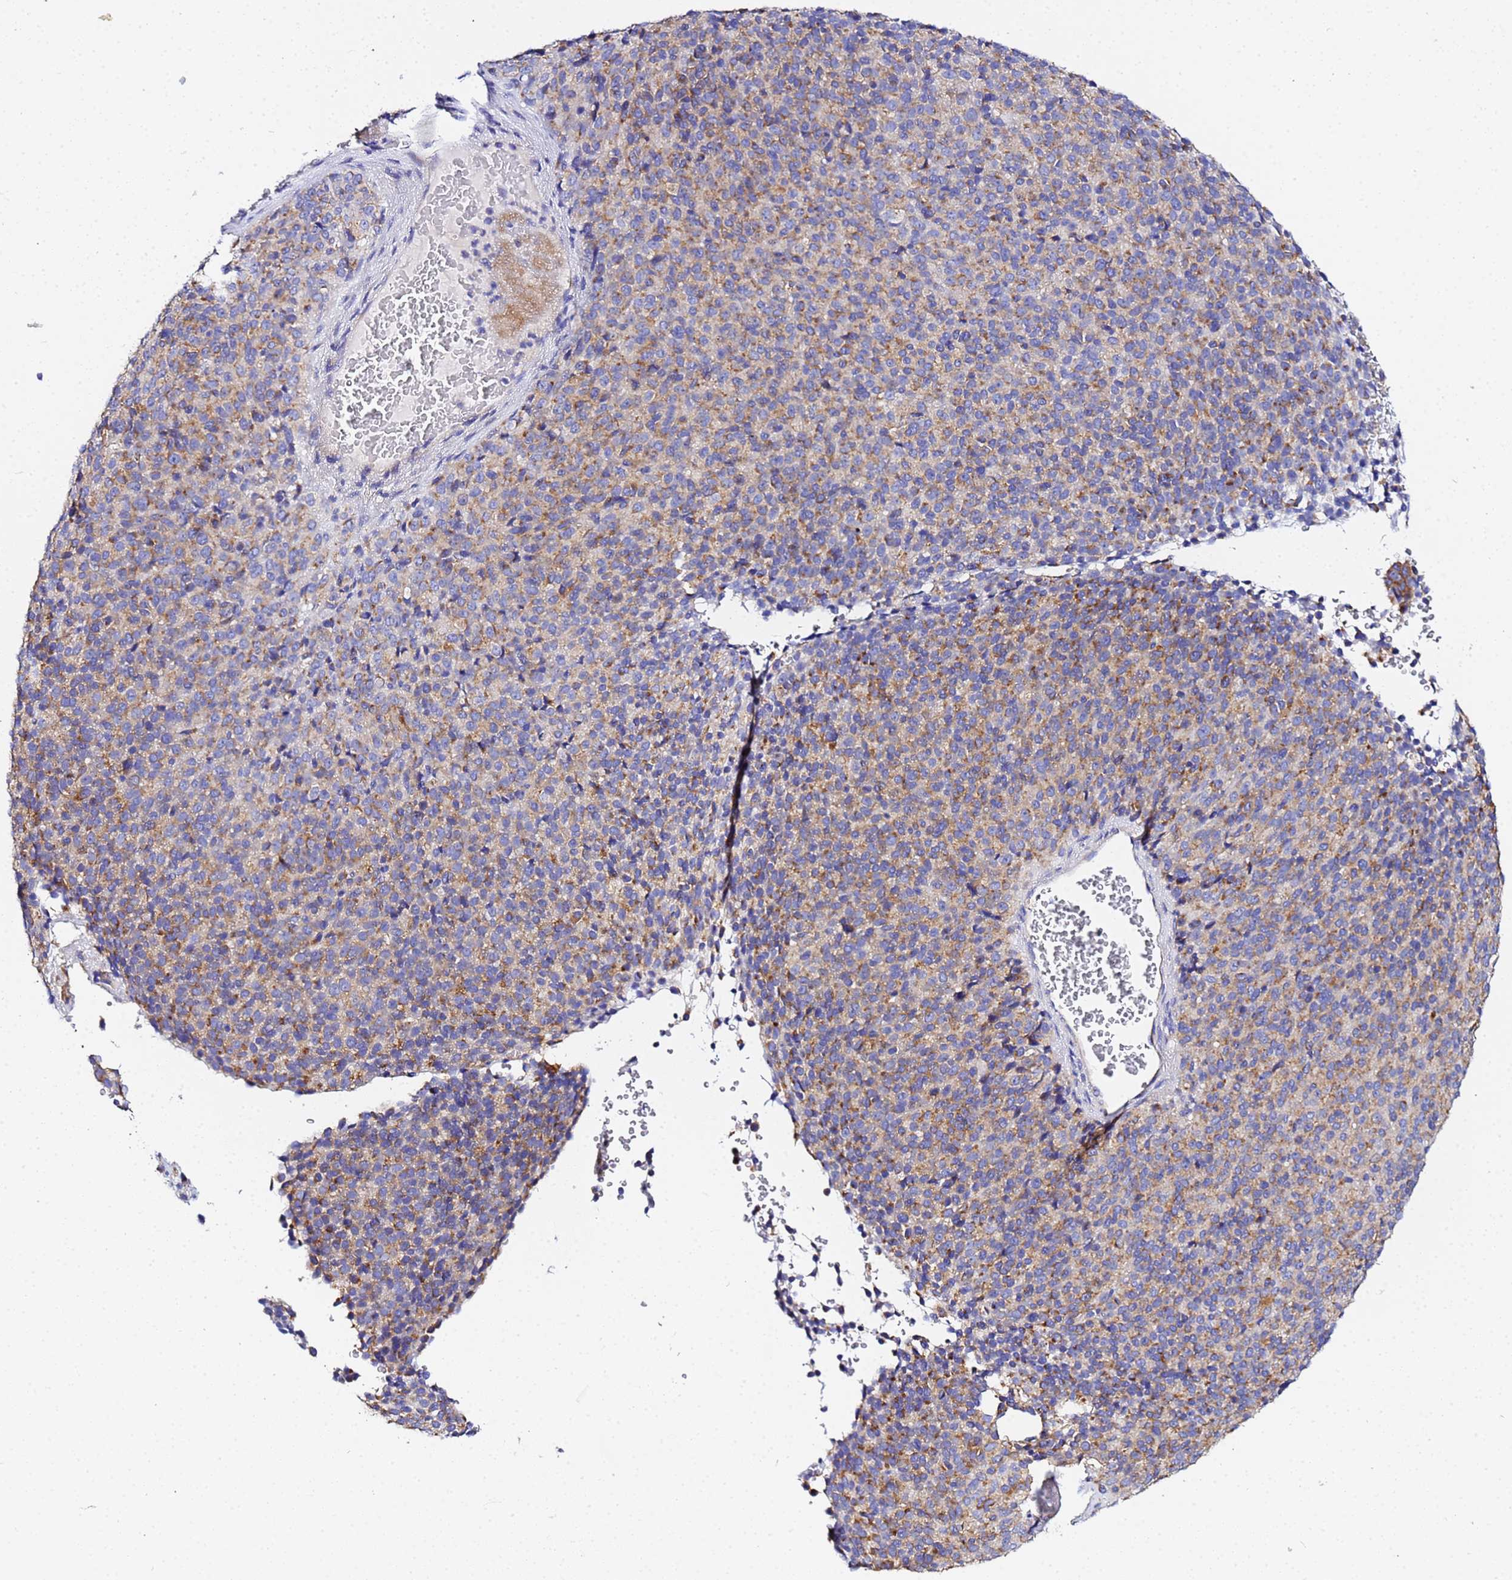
{"staining": {"intensity": "moderate", "quantity": ">75%", "location": "cytoplasmic/membranous"}, "tissue": "melanoma", "cell_type": "Tumor cells", "image_type": "cancer", "snomed": [{"axis": "morphology", "description": "Malignant melanoma, Metastatic site"}, {"axis": "topography", "description": "Brain"}], "caption": "Tumor cells reveal medium levels of moderate cytoplasmic/membranous staining in about >75% of cells in human melanoma.", "gene": "VTI1B", "patient": {"sex": "female", "age": 56}}